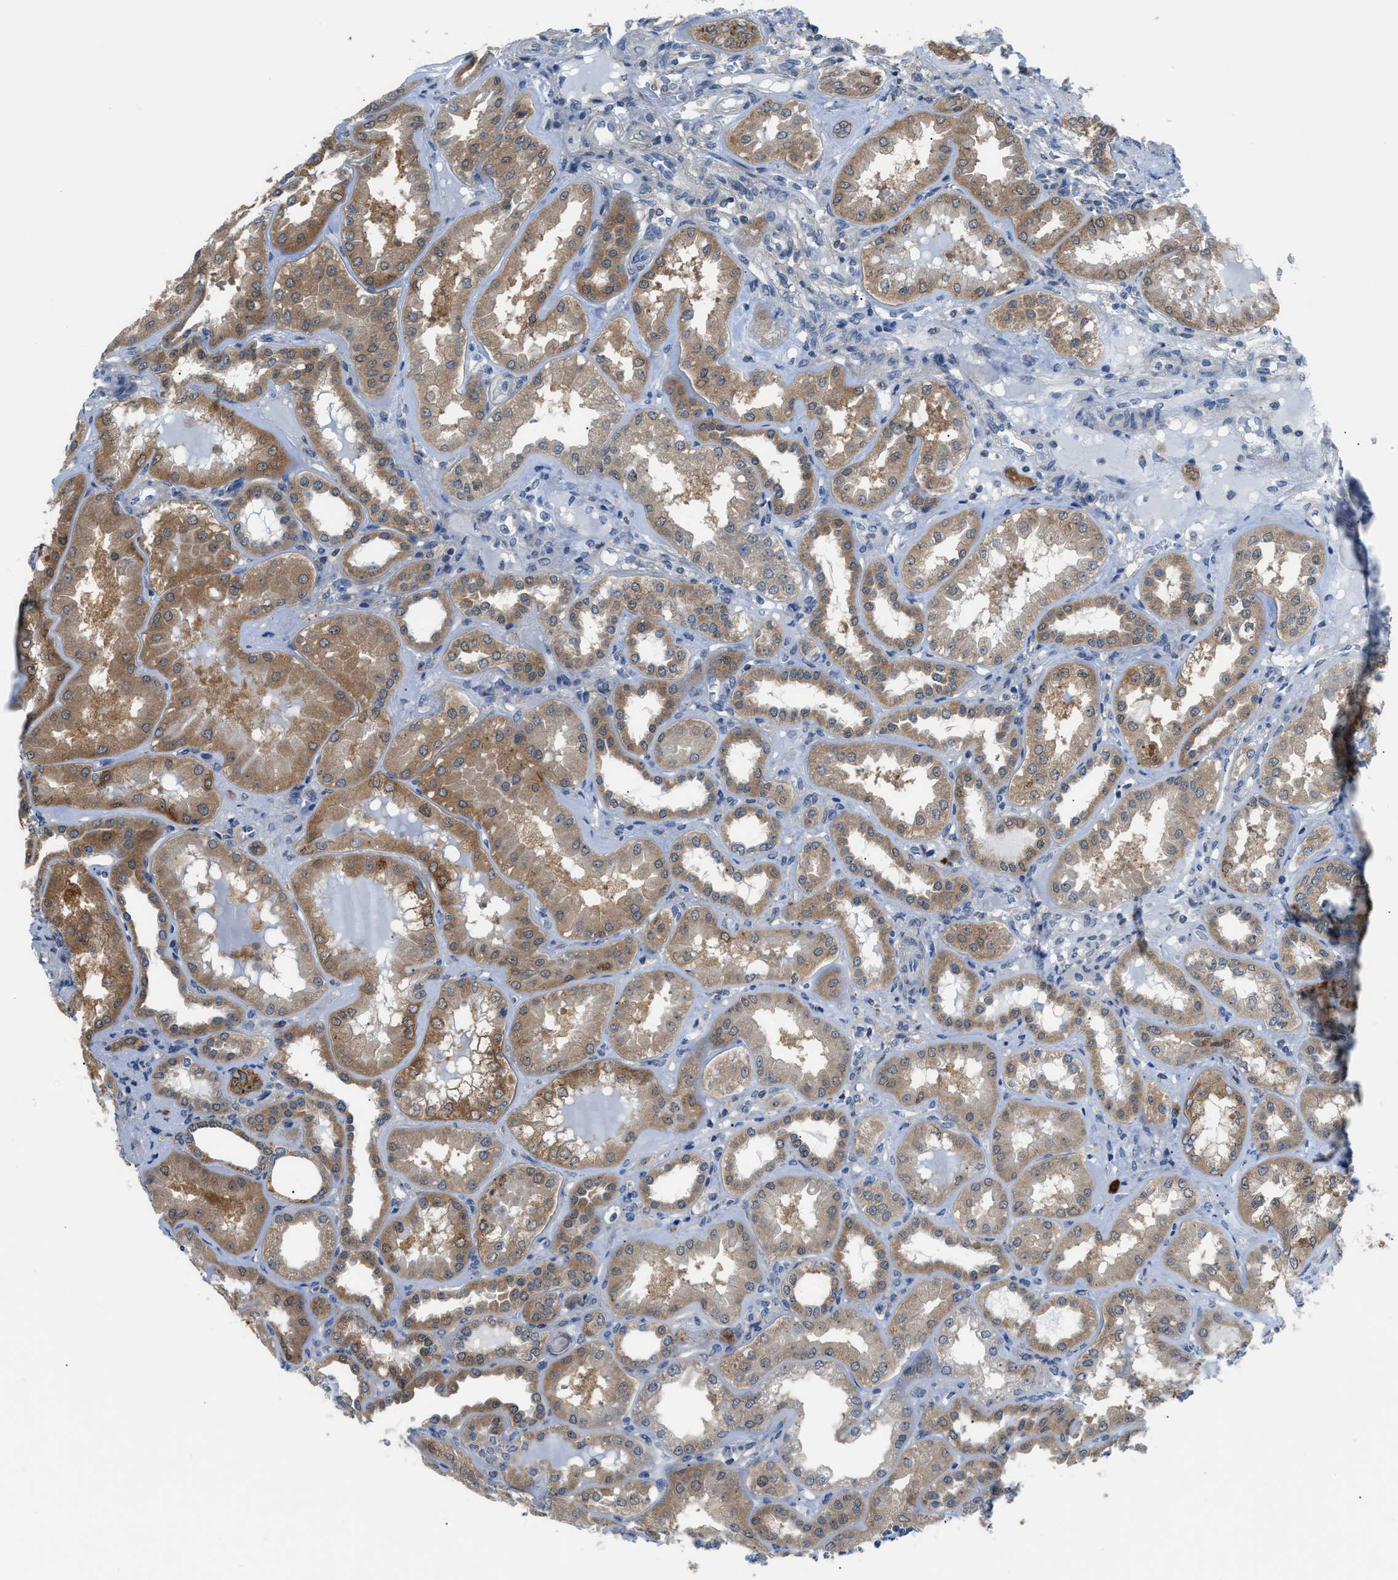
{"staining": {"intensity": "negative", "quantity": "none", "location": "none"}, "tissue": "kidney", "cell_type": "Cells in glomeruli", "image_type": "normal", "snomed": [{"axis": "morphology", "description": "Normal tissue, NOS"}, {"axis": "topography", "description": "Kidney"}], "caption": "Cells in glomeruli show no significant positivity in unremarkable kidney. (DAB (3,3'-diaminobenzidine) immunohistochemistry (IHC) with hematoxylin counter stain).", "gene": "TMEM45B", "patient": {"sex": "female", "age": 56}}